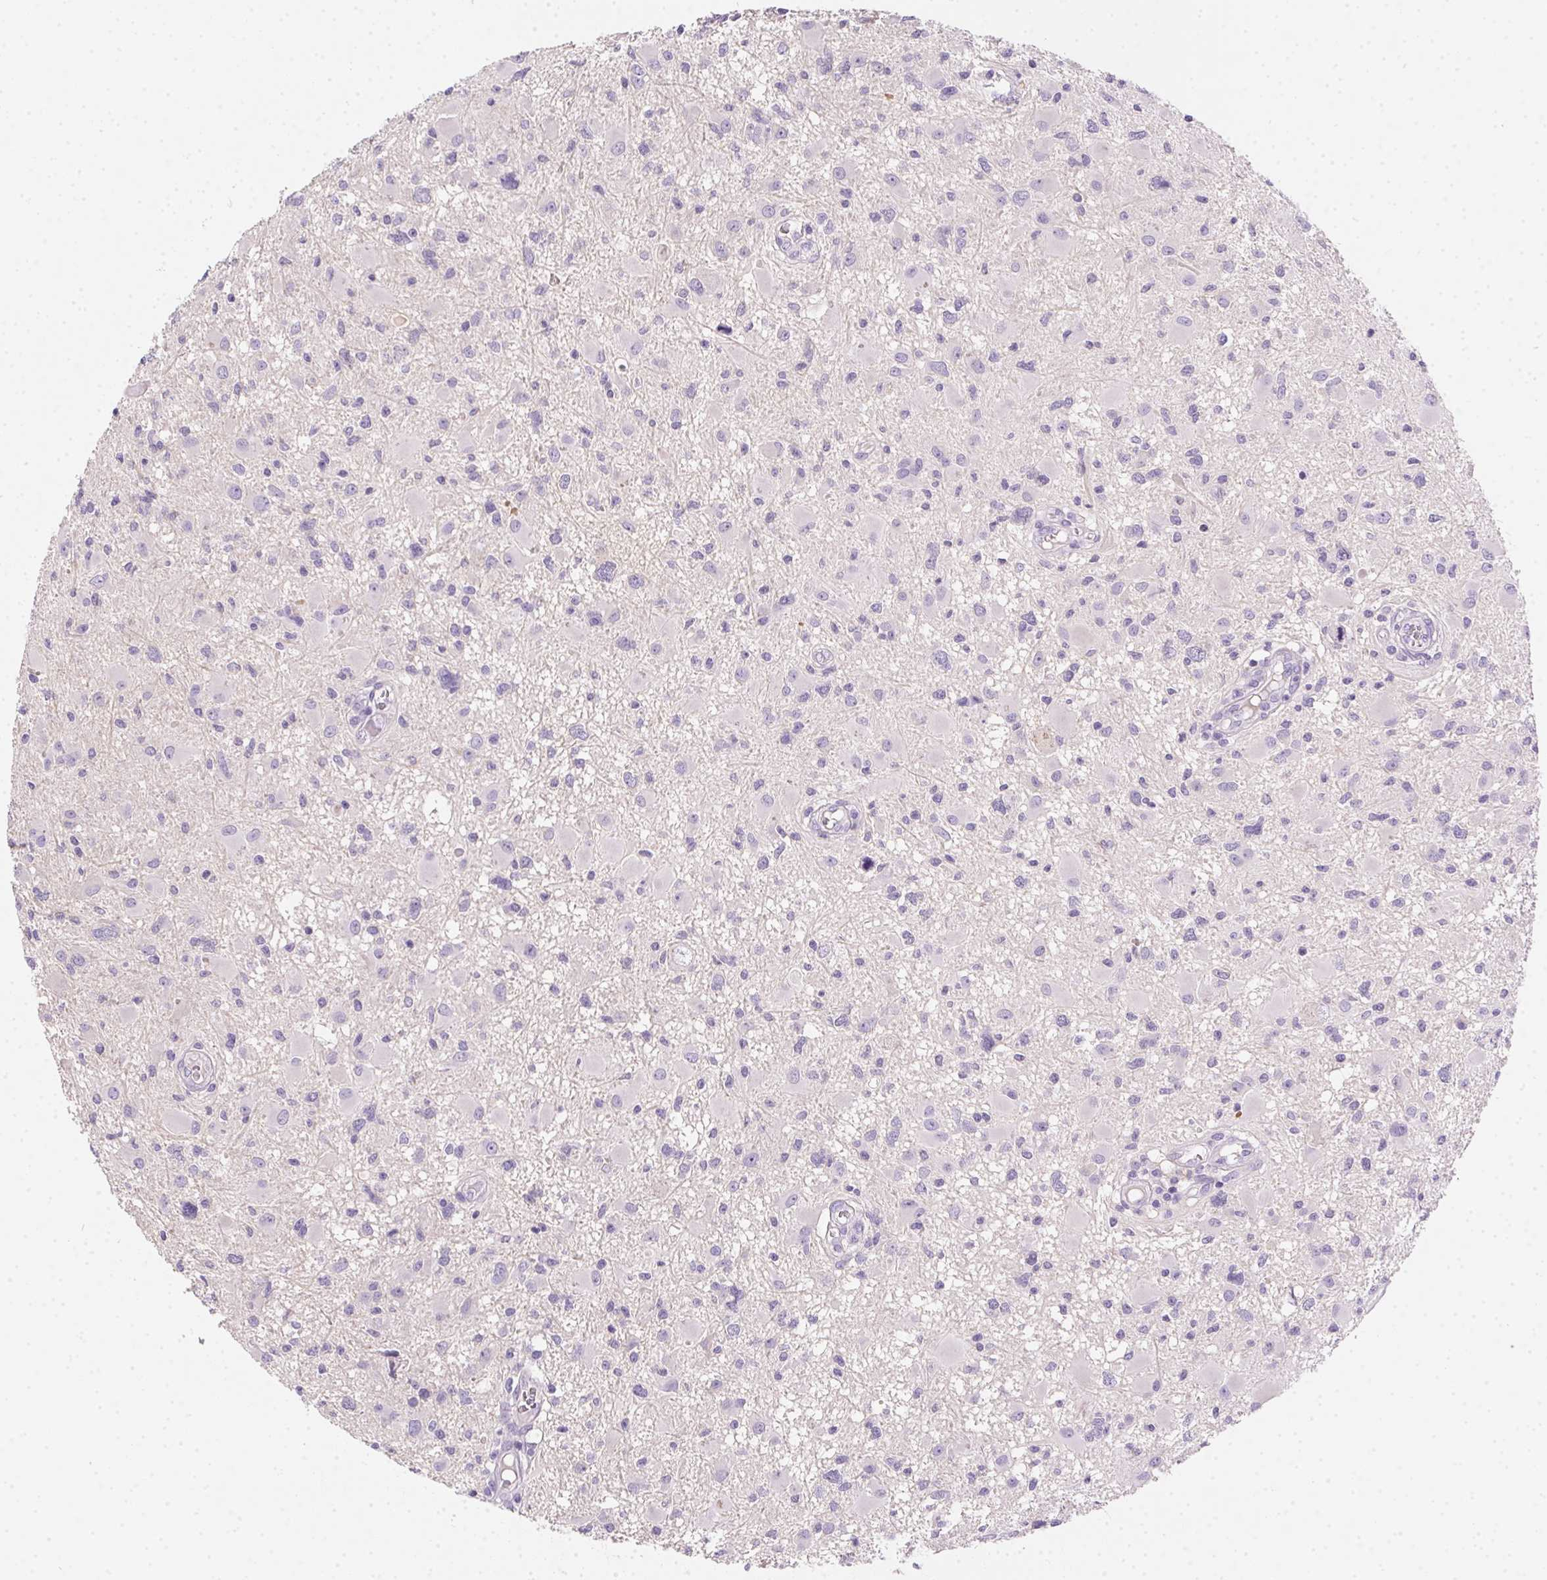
{"staining": {"intensity": "negative", "quantity": "none", "location": "none"}, "tissue": "glioma", "cell_type": "Tumor cells", "image_type": "cancer", "snomed": [{"axis": "morphology", "description": "Glioma, malignant, High grade"}, {"axis": "topography", "description": "Brain"}], "caption": "Immunohistochemistry (IHC) photomicrograph of neoplastic tissue: human high-grade glioma (malignant) stained with DAB demonstrates no significant protein staining in tumor cells. (DAB immunohistochemistry, high magnification).", "gene": "SSTR4", "patient": {"sex": "male", "age": 54}}